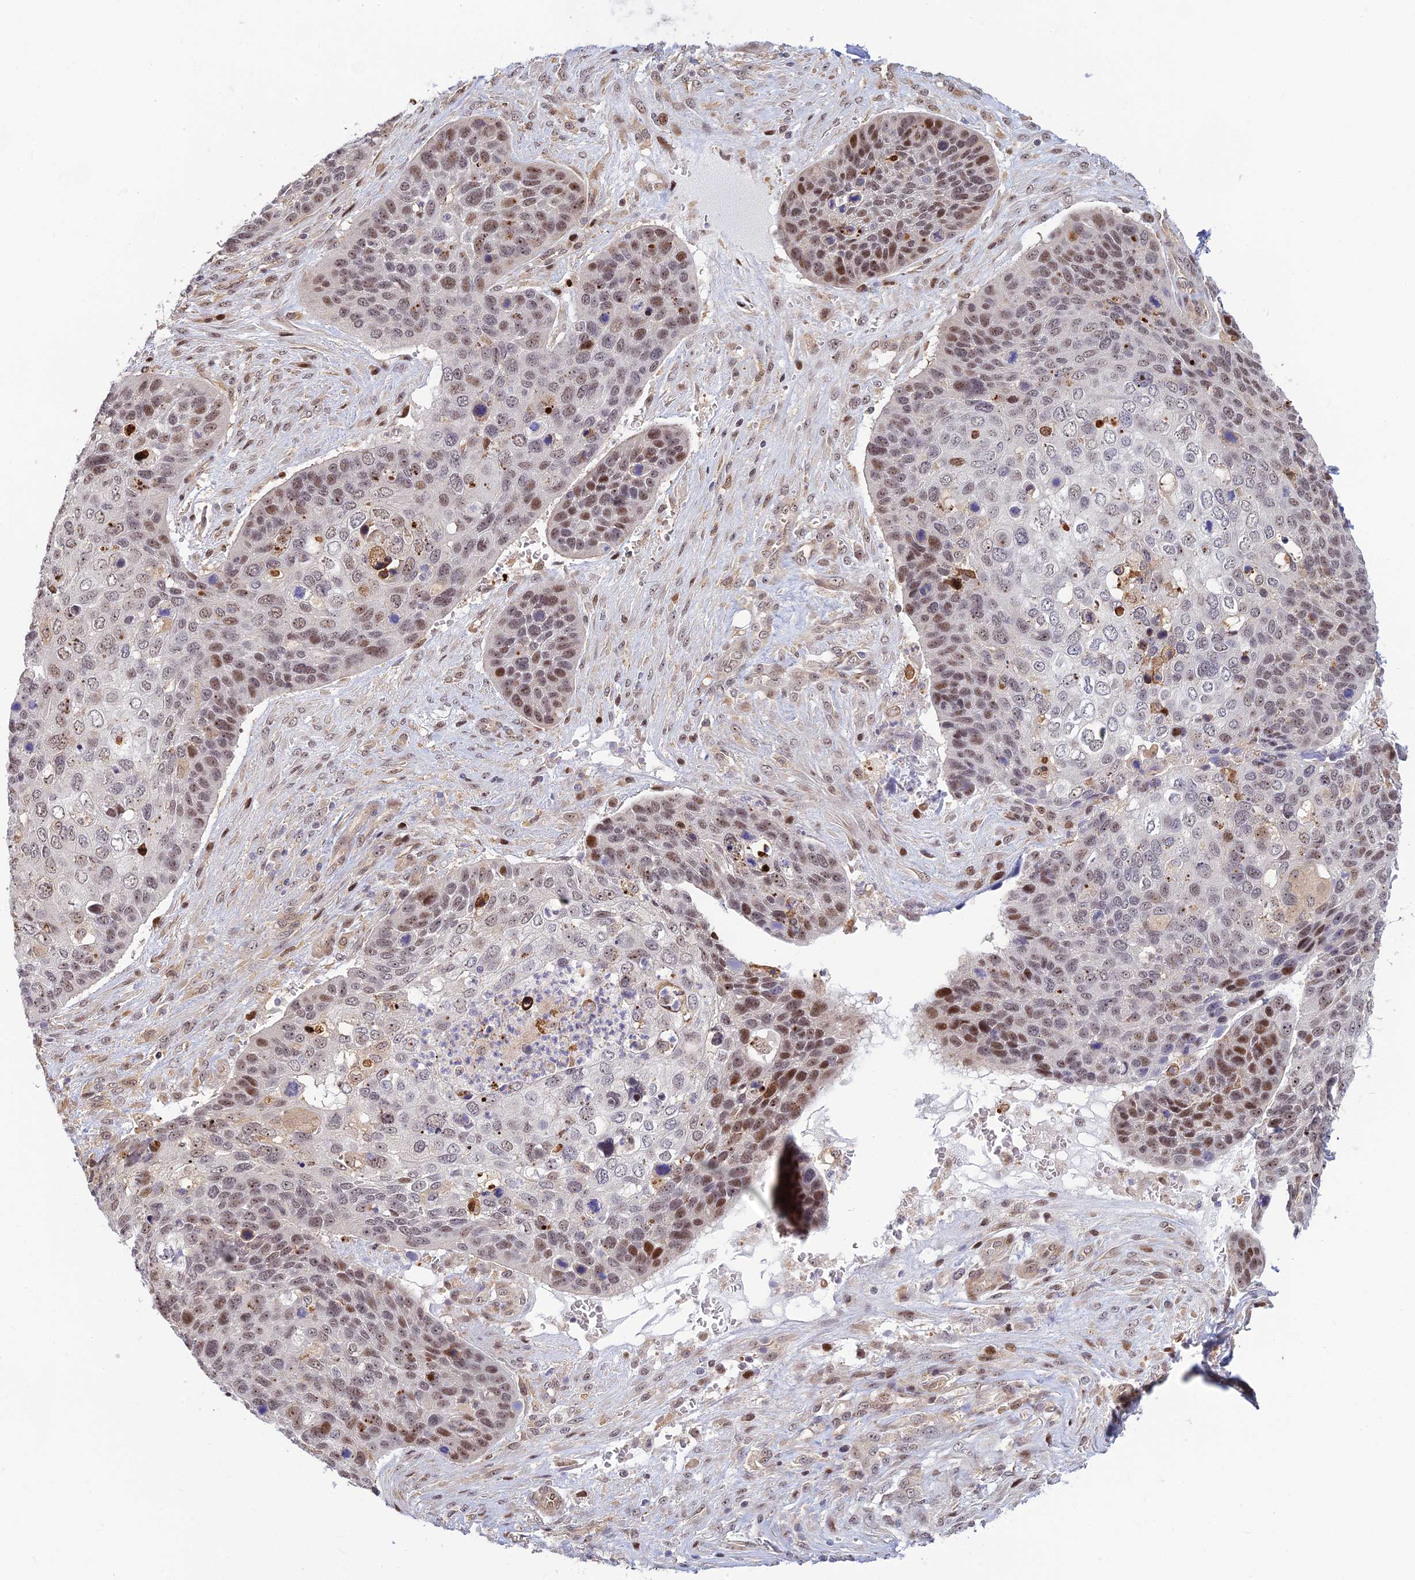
{"staining": {"intensity": "moderate", "quantity": "25%-75%", "location": "nuclear"}, "tissue": "skin cancer", "cell_type": "Tumor cells", "image_type": "cancer", "snomed": [{"axis": "morphology", "description": "Basal cell carcinoma"}, {"axis": "topography", "description": "Skin"}], "caption": "Immunohistochemical staining of skin cancer (basal cell carcinoma) shows medium levels of moderate nuclear protein positivity in about 25%-75% of tumor cells.", "gene": "UFSP2", "patient": {"sex": "female", "age": 74}}